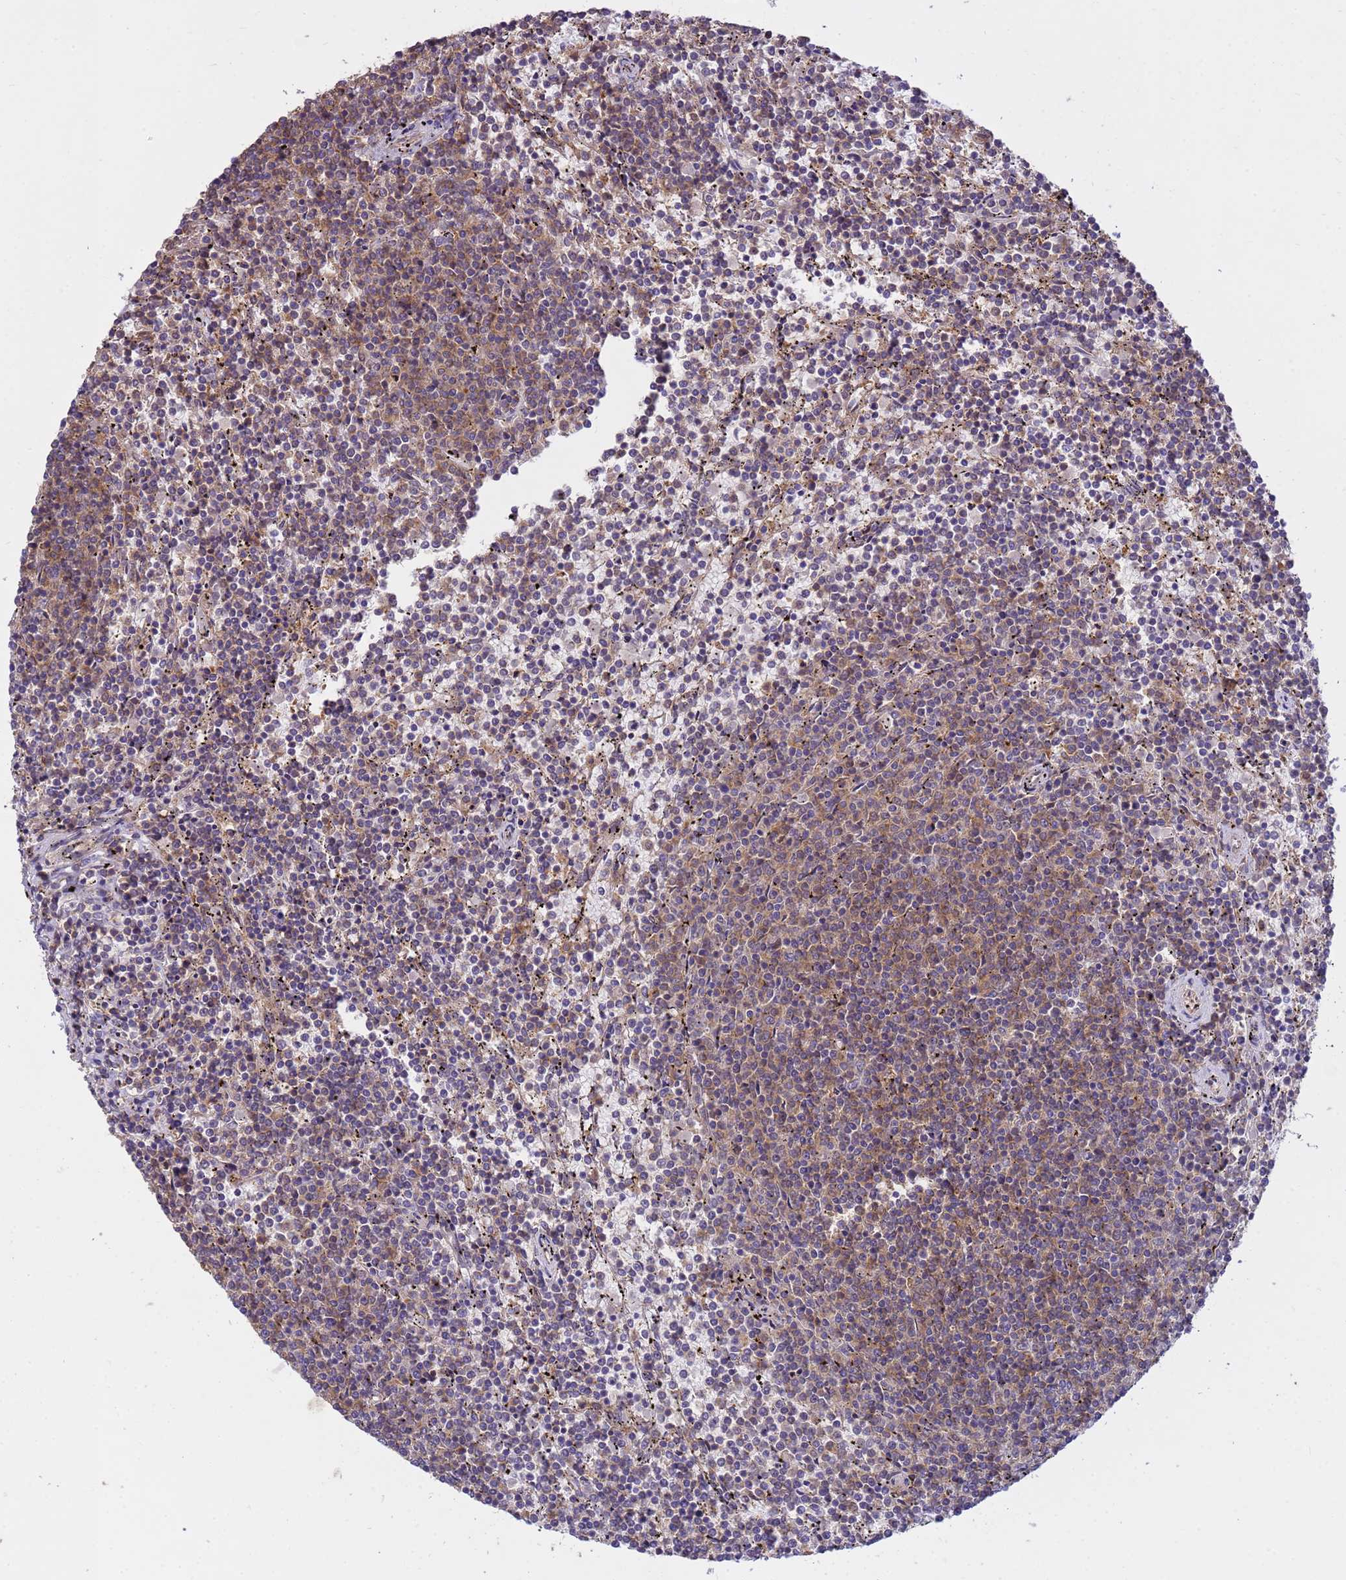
{"staining": {"intensity": "weak", "quantity": "25%-75%", "location": "cytoplasmic/membranous"}, "tissue": "lymphoma", "cell_type": "Tumor cells", "image_type": "cancer", "snomed": [{"axis": "morphology", "description": "Malignant lymphoma, non-Hodgkin's type, Low grade"}, {"axis": "topography", "description": "Spleen"}], "caption": "Immunohistochemistry micrograph of neoplastic tissue: lymphoma stained using immunohistochemistry (IHC) demonstrates low levels of weak protein expression localized specifically in the cytoplasmic/membranous of tumor cells, appearing as a cytoplasmic/membranous brown color.", "gene": "NPEPPS", "patient": {"sex": "female", "age": 50}}